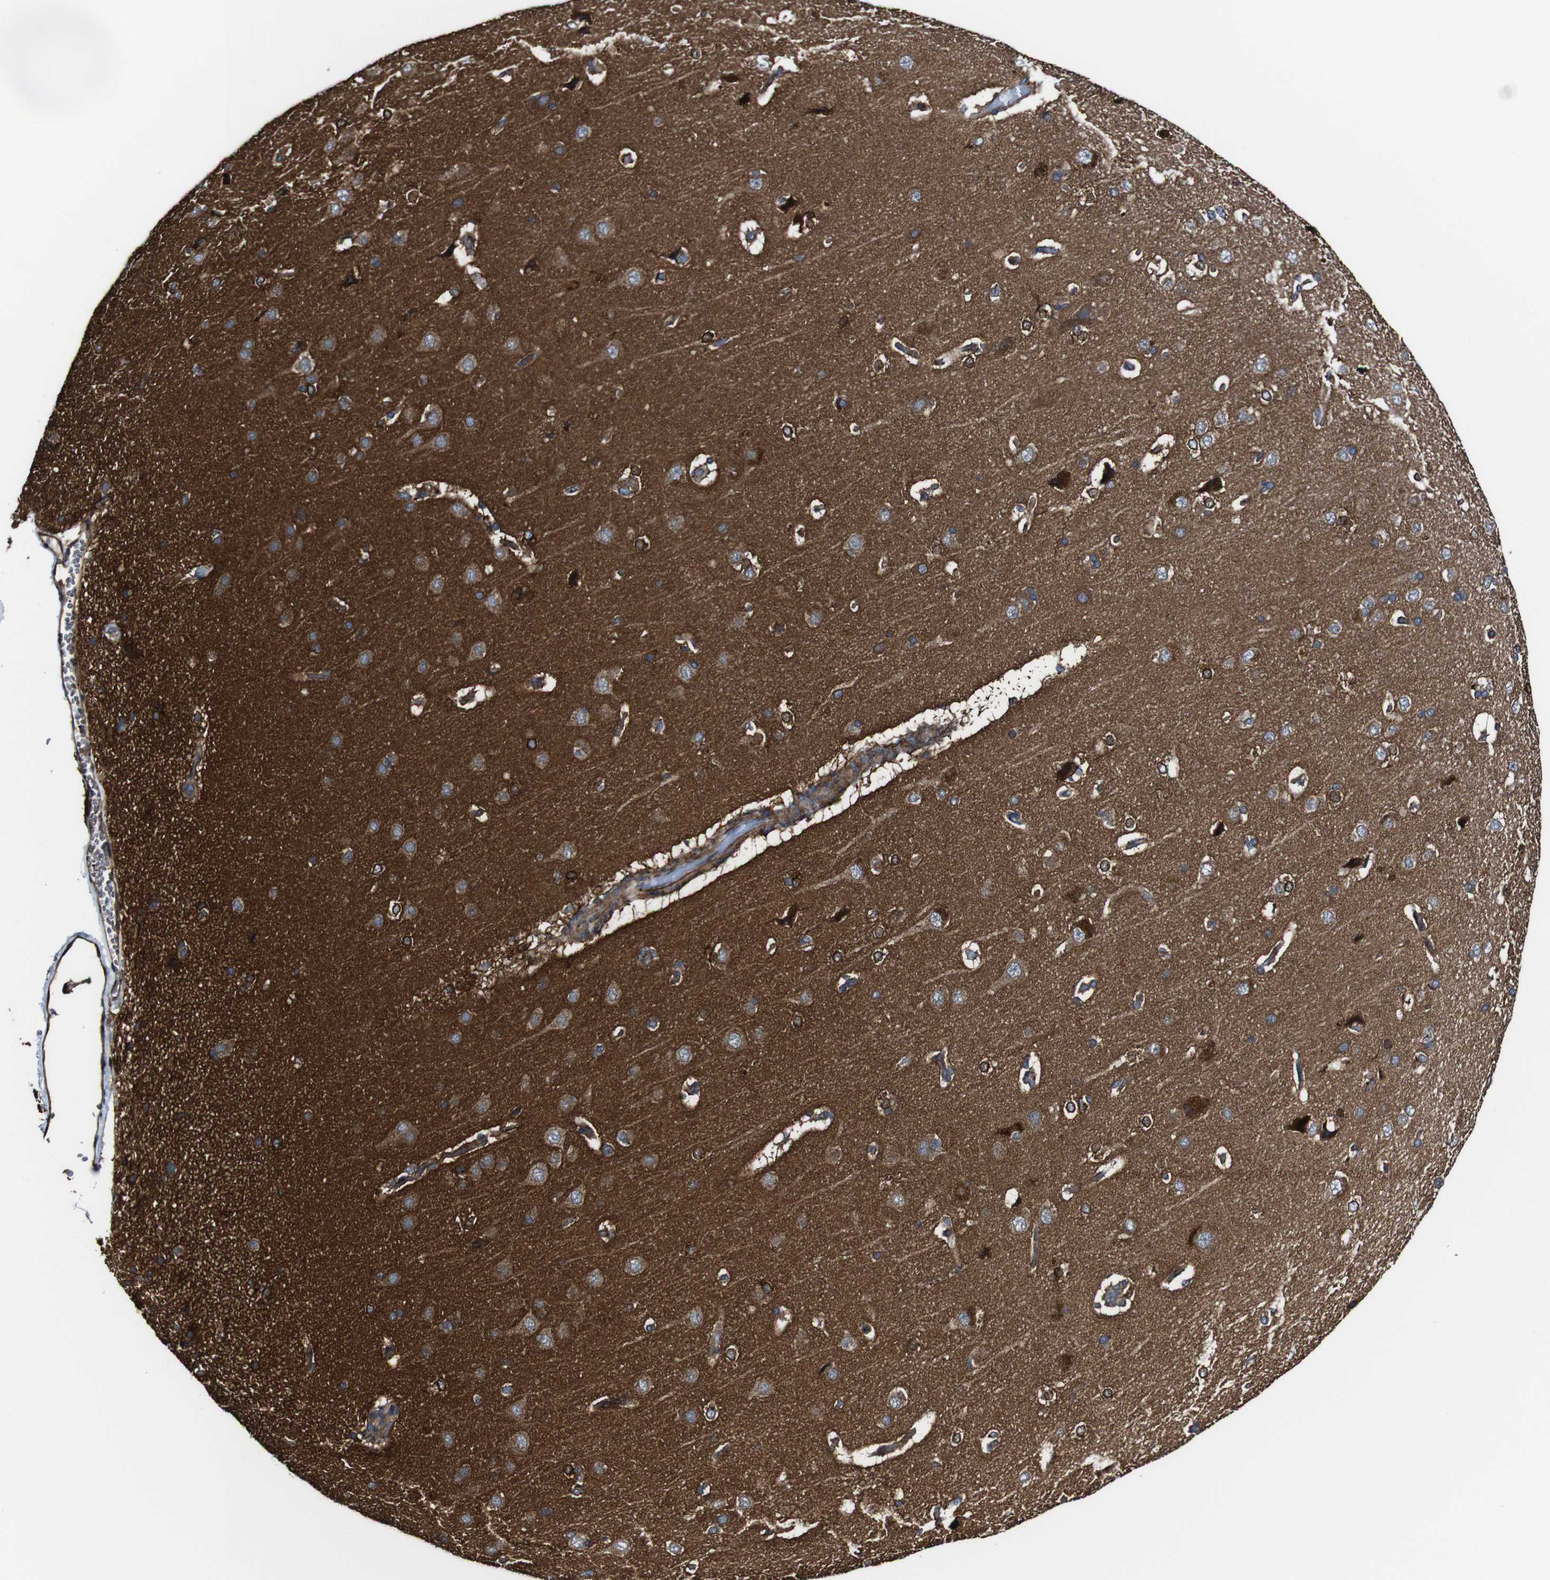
{"staining": {"intensity": "moderate", "quantity": ">75%", "location": "cytoplasmic/membranous"}, "tissue": "cerebral cortex", "cell_type": "Endothelial cells", "image_type": "normal", "snomed": [{"axis": "morphology", "description": "Normal tissue, NOS"}, {"axis": "topography", "description": "Cerebral cortex"}], "caption": "High-power microscopy captured an IHC image of normal cerebral cortex, revealing moderate cytoplasmic/membranous expression in about >75% of endothelial cells.", "gene": "TNIK", "patient": {"sex": "male", "age": 62}}